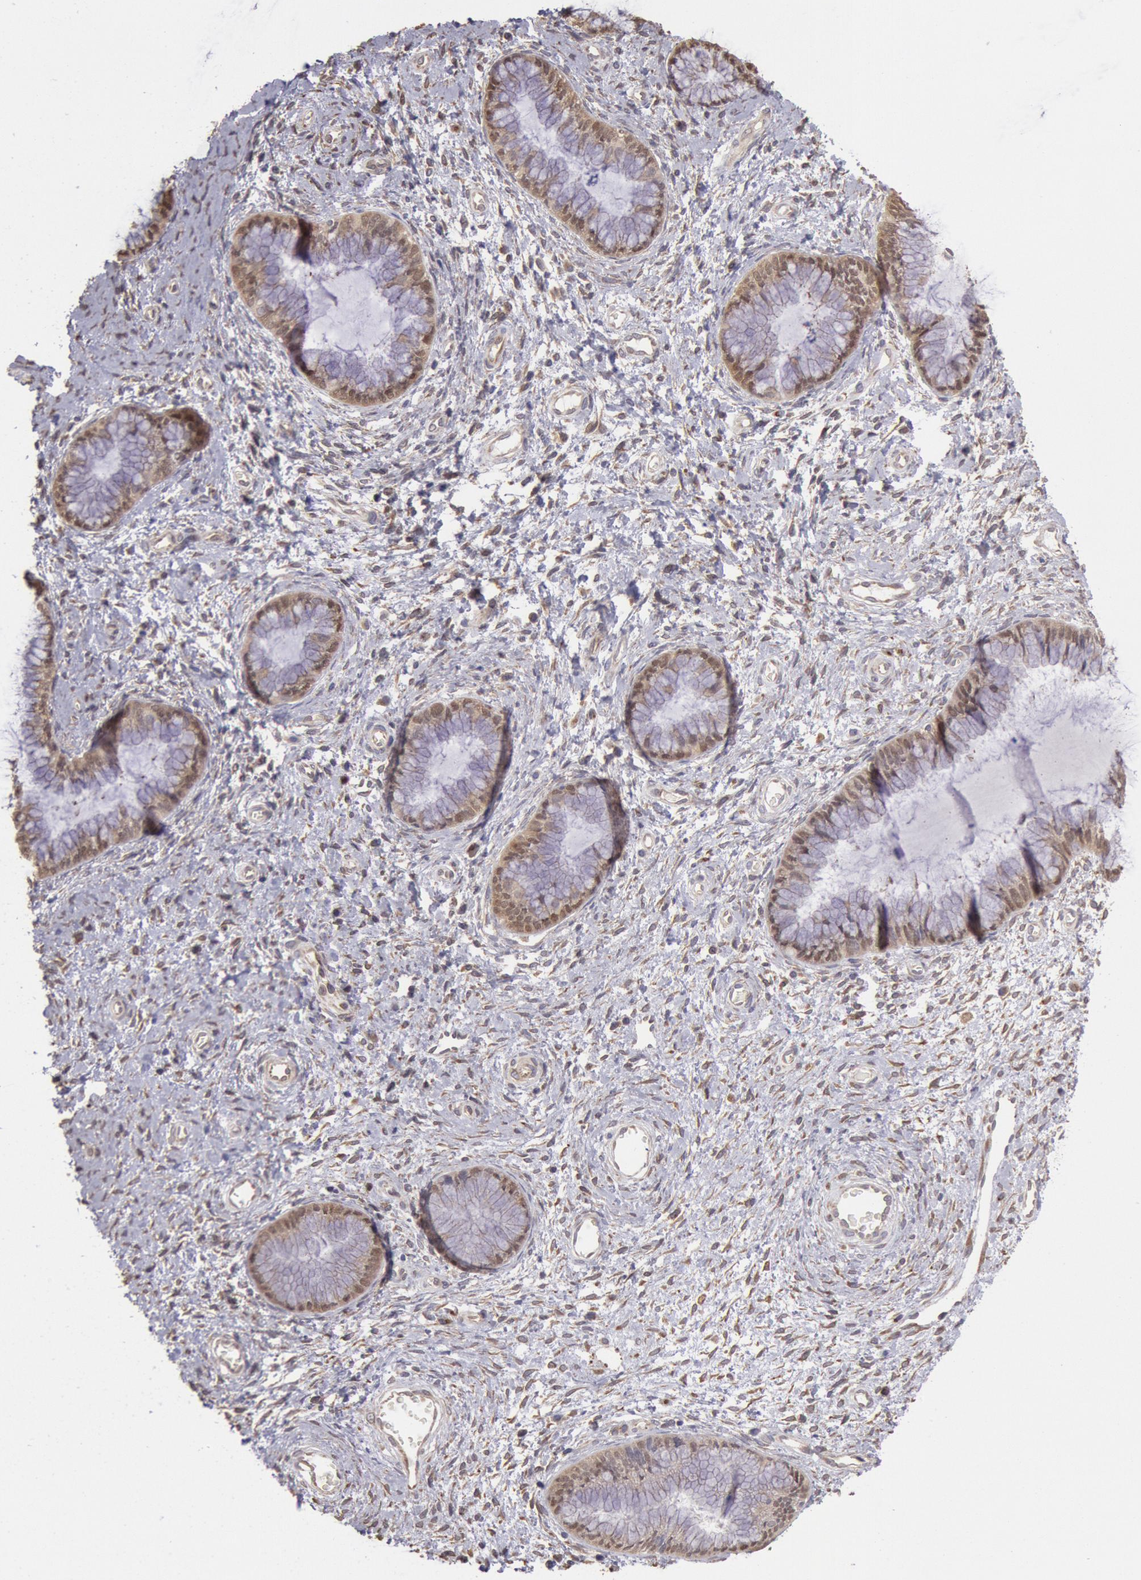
{"staining": {"intensity": "moderate", "quantity": ">75%", "location": "cytoplasmic/membranous,nuclear"}, "tissue": "cervix", "cell_type": "Glandular cells", "image_type": "normal", "snomed": [{"axis": "morphology", "description": "Normal tissue, NOS"}, {"axis": "topography", "description": "Cervix"}], "caption": "Protein staining of benign cervix shows moderate cytoplasmic/membranous,nuclear expression in about >75% of glandular cells.", "gene": "COMT", "patient": {"sex": "female", "age": 27}}